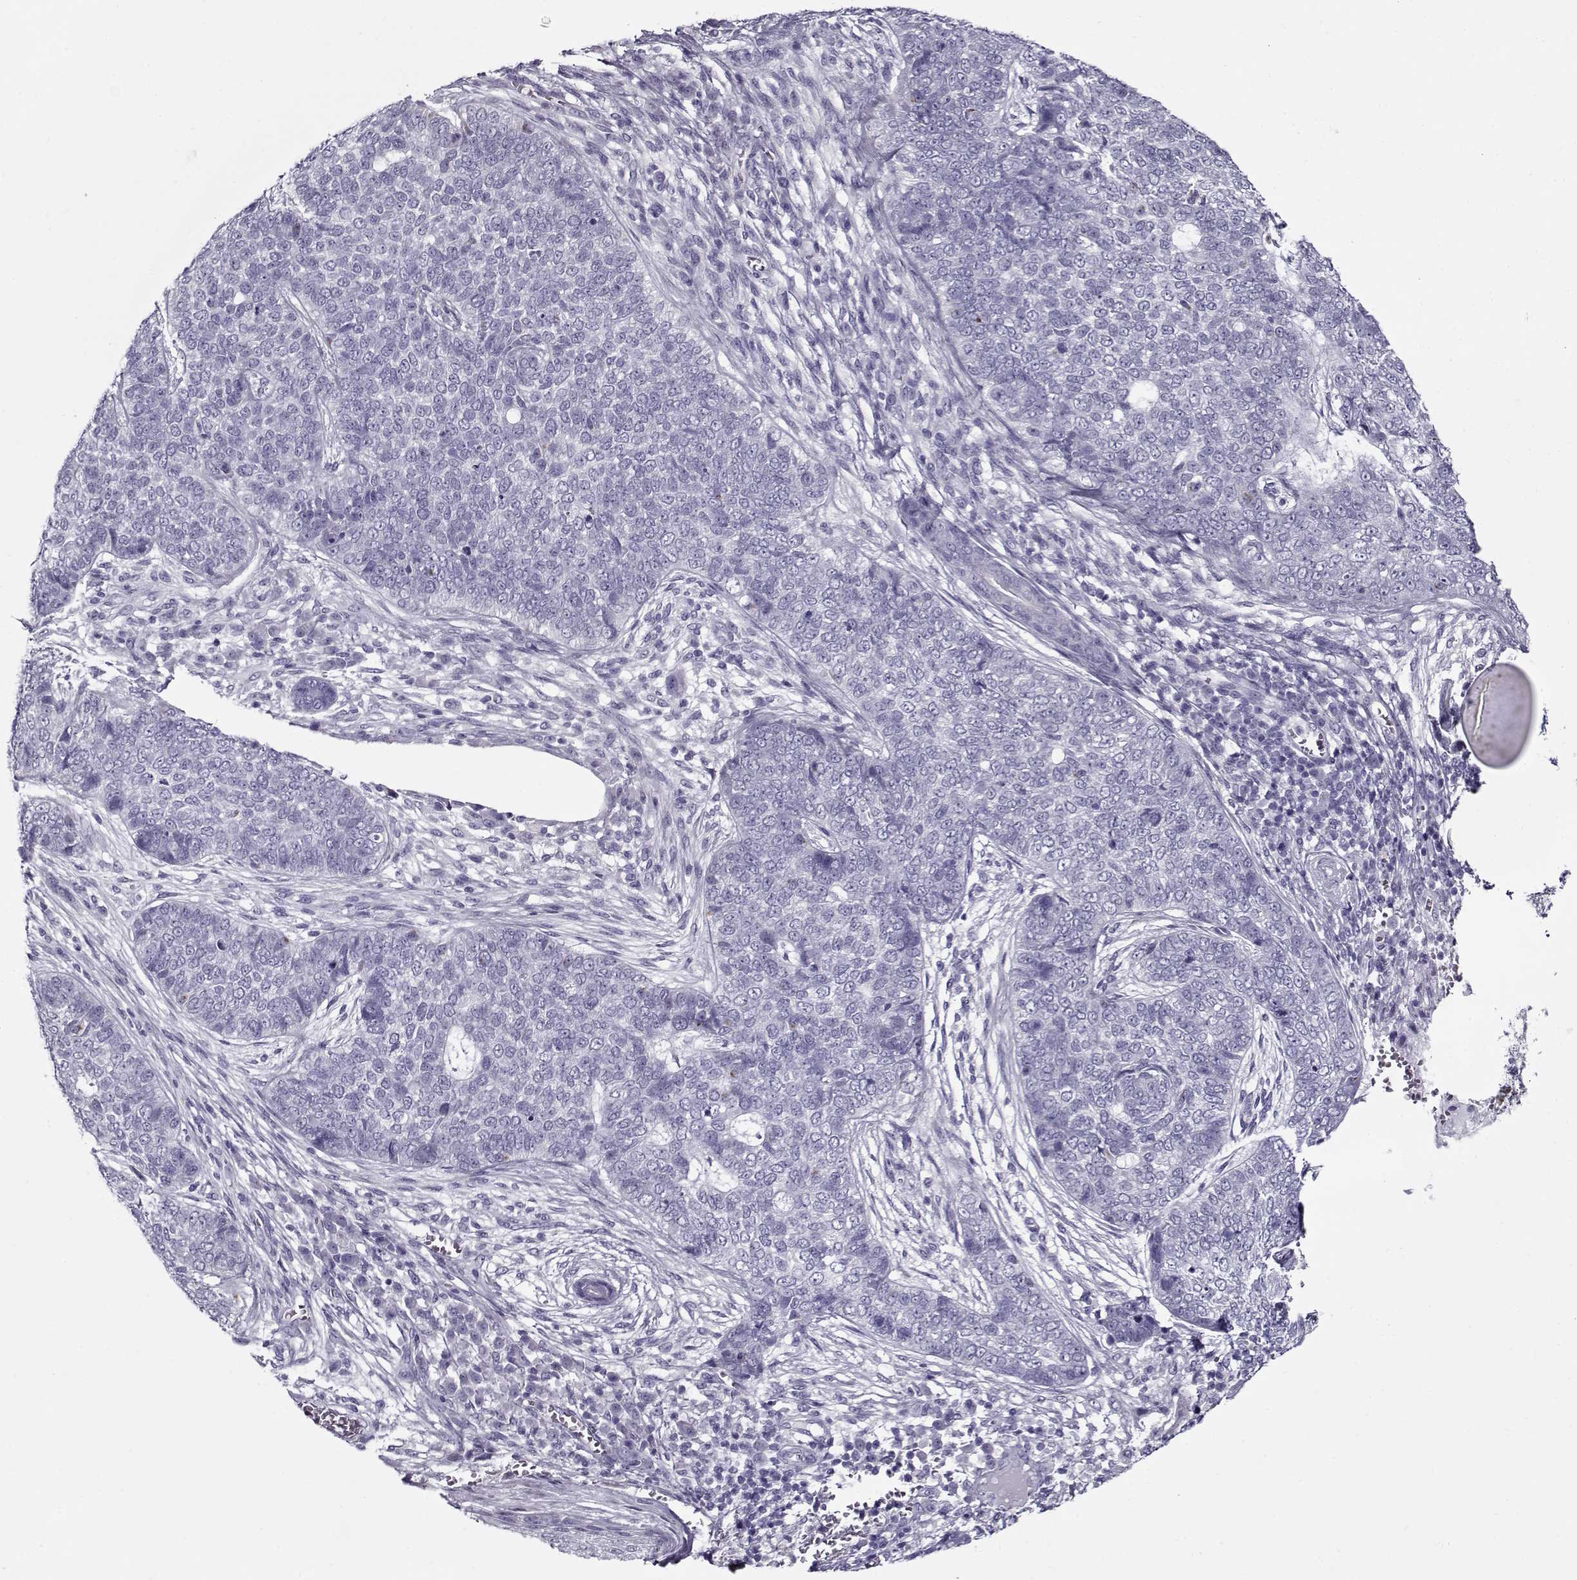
{"staining": {"intensity": "negative", "quantity": "none", "location": "none"}, "tissue": "skin cancer", "cell_type": "Tumor cells", "image_type": "cancer", "snomed": [{"axis": "morphology", "description": "Basal cell carcinoma"}, {"axis": "topography", "description": "Skin"}], "caption": "DAB (3,3'-diaminobenzidine) immunohistochemical staining of skin basal cell carcinoma displays no significant staining in tumor cells.", "gene": "GAGE2A", "patient": {"sex": "female", "age": 69}}